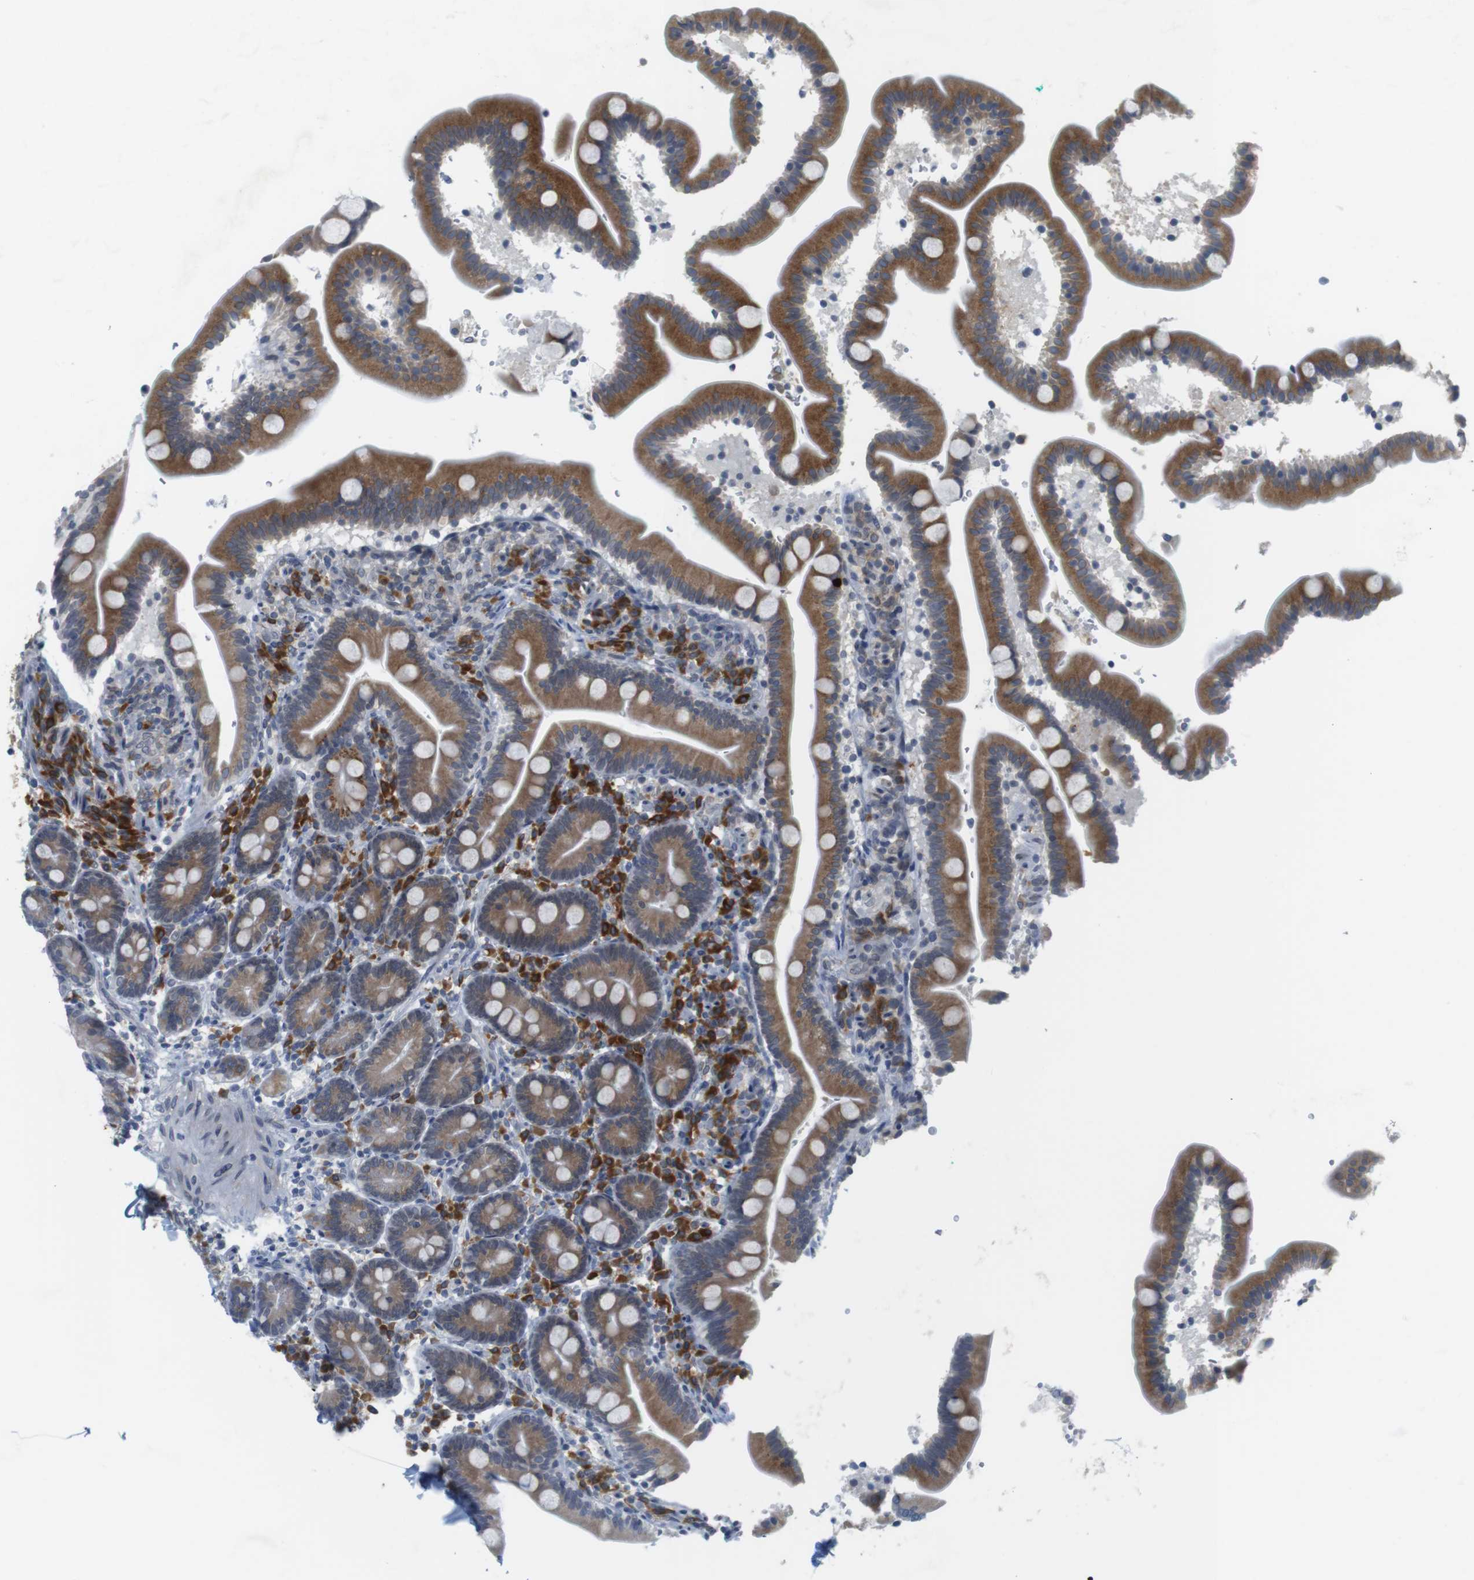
{"staining": {"intensity": "moderate", "quantity": ">75%", "location": "cytoplasmic/membranous"}, "tissue": "duodenum", "cell_type": "Glandular cells", "image_type": "normal", "snomed": [{"axis": "morphology", "description": "Normal tissue, NOS"}, {"axis": "topography", "description": "Duodenum"}], "caption": "Brown immunohistochemical staining in normal duodenum exhibits moderate cytoplasmic/membranous expression in approximately >75% of glandular cells. (DAB IHC, brown staining for protein, blue staining for nuclei).", "gene": "ERGIC3", "patient": {"sex": "male", "age": 54}}